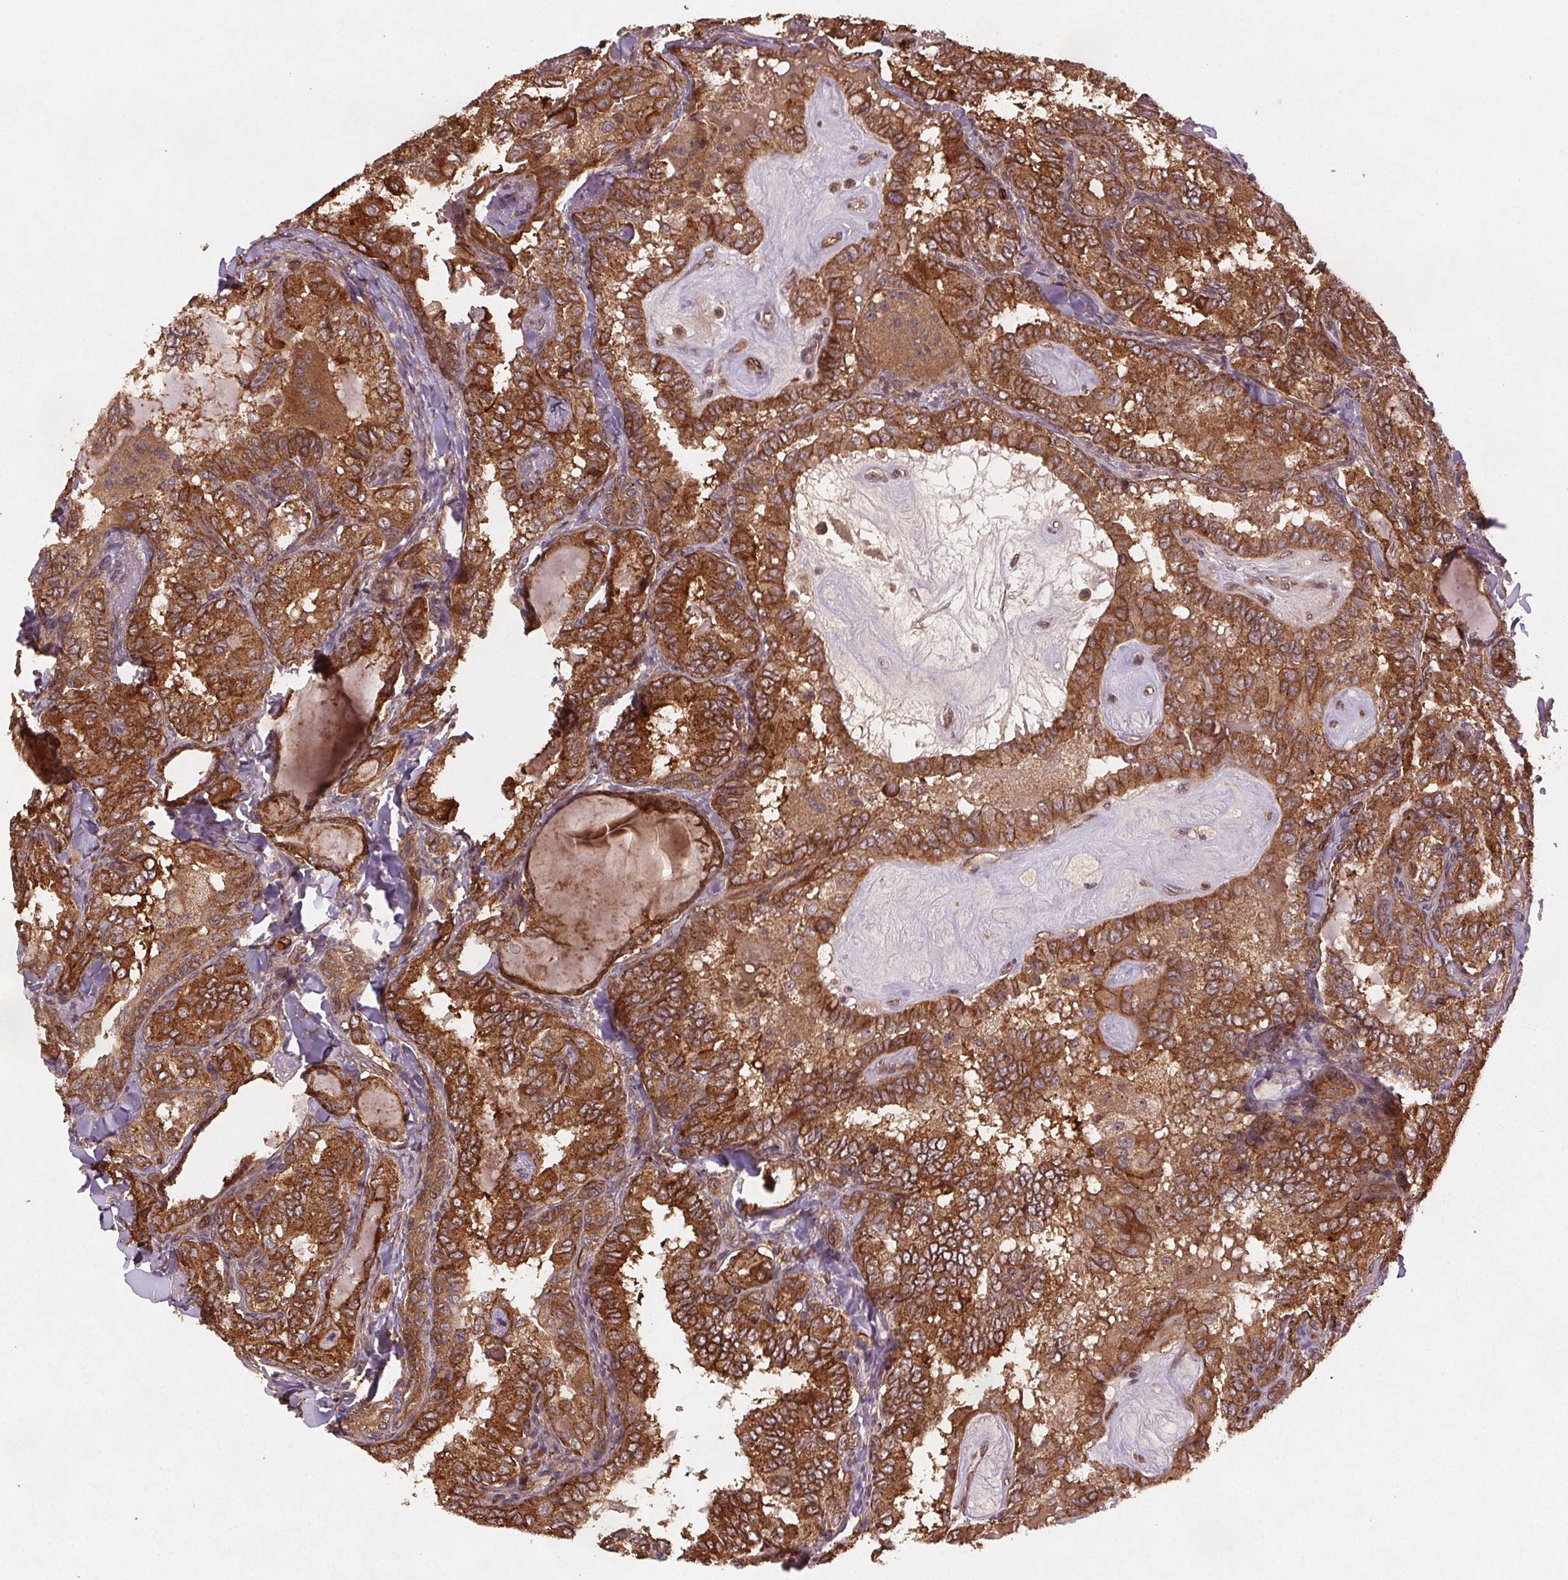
{"staining": {"intensity": "strong", "quantity": "25%-75%", "location": "cytoplasmic/membranous"}, "tissue": "thyroid cancer", "cell_type": "Tumor cells", "image_type": "cancer", "snomed": [{"axis": "morphology", "description": "Papillary adenocarcinoma, NOS"}, {"axis": "topography", "description": "Thyroid gland"}], "caption": "Brown immunohistochemical staining in thyroid cancer (papillary adenocarcinoma) exhibits strong cytoplasmic/membranous staining in approximately 25%-75% of tumor cells. The staining is performed using DAB (3,3'-diaminobenzidine) brown chromogen to label protein expression. The nuclei are counter-stained blue using hematoxylin.", "gene": "SEC14L2", "patient": {"sex": "female", "age": 75}}